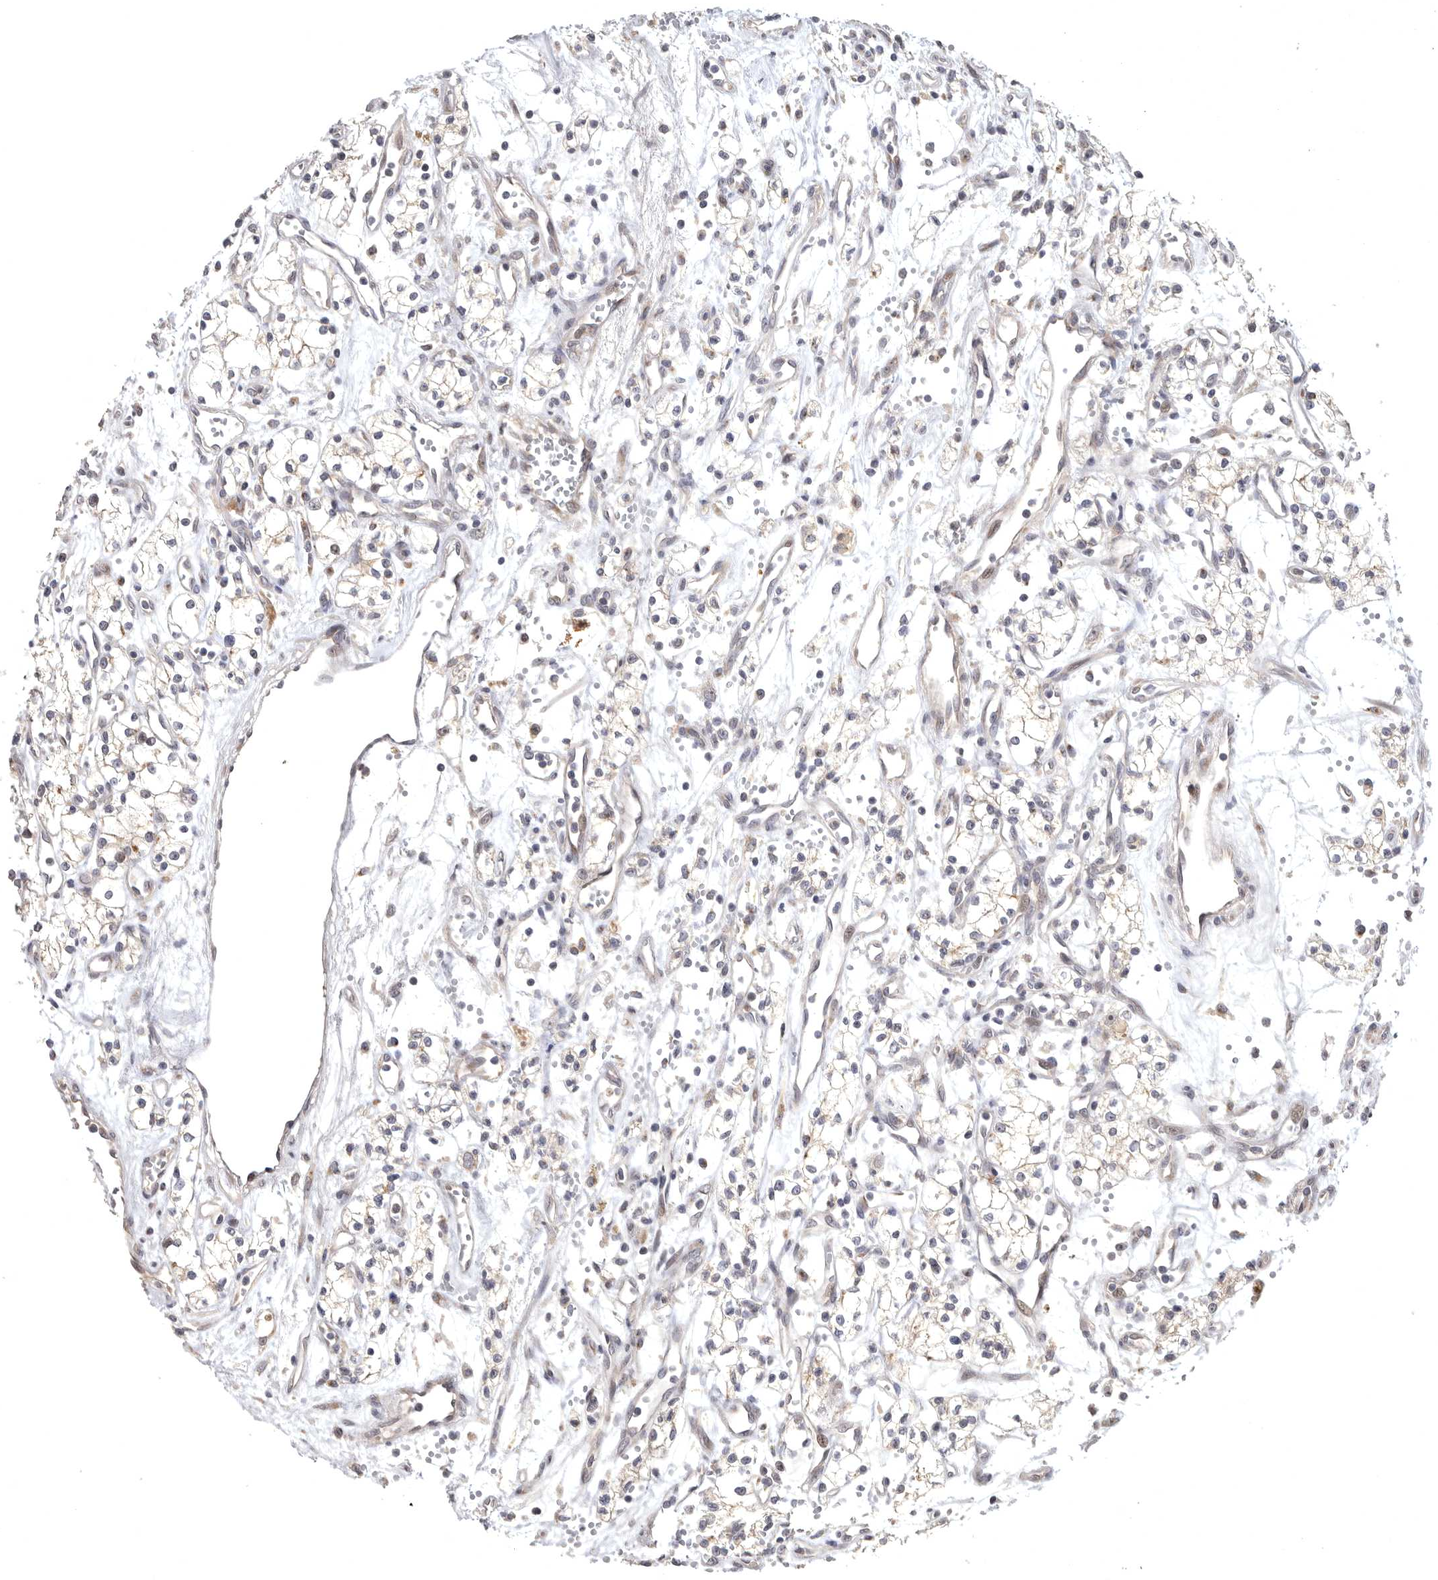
{"staining": {"intensity": "weak", "quantity": "25%-75%", "location": "cytoplasmic/membranous"}, "tissue": "renal cancer", "cell_type": "Tumor cells", "image_type": "cancer", "snomed": [{"axis": "morphology", "description": "Adenocarcinoma, NOS"}, {"axis": "topography", "description": "Kidney"}], "caption": "Brown immunohistochemical staining in adenocarcinoma (renal) demonstrates weak cytoplasmic/membranous staining in approximately 25%-75% of tumor cells. Using DAB (brown) and hematoxylin (blue) stains, captured at high magnification using brightfield microscopy.", "gene": "MAN2A1", "patient": {"sex": "male", "age": 59}}